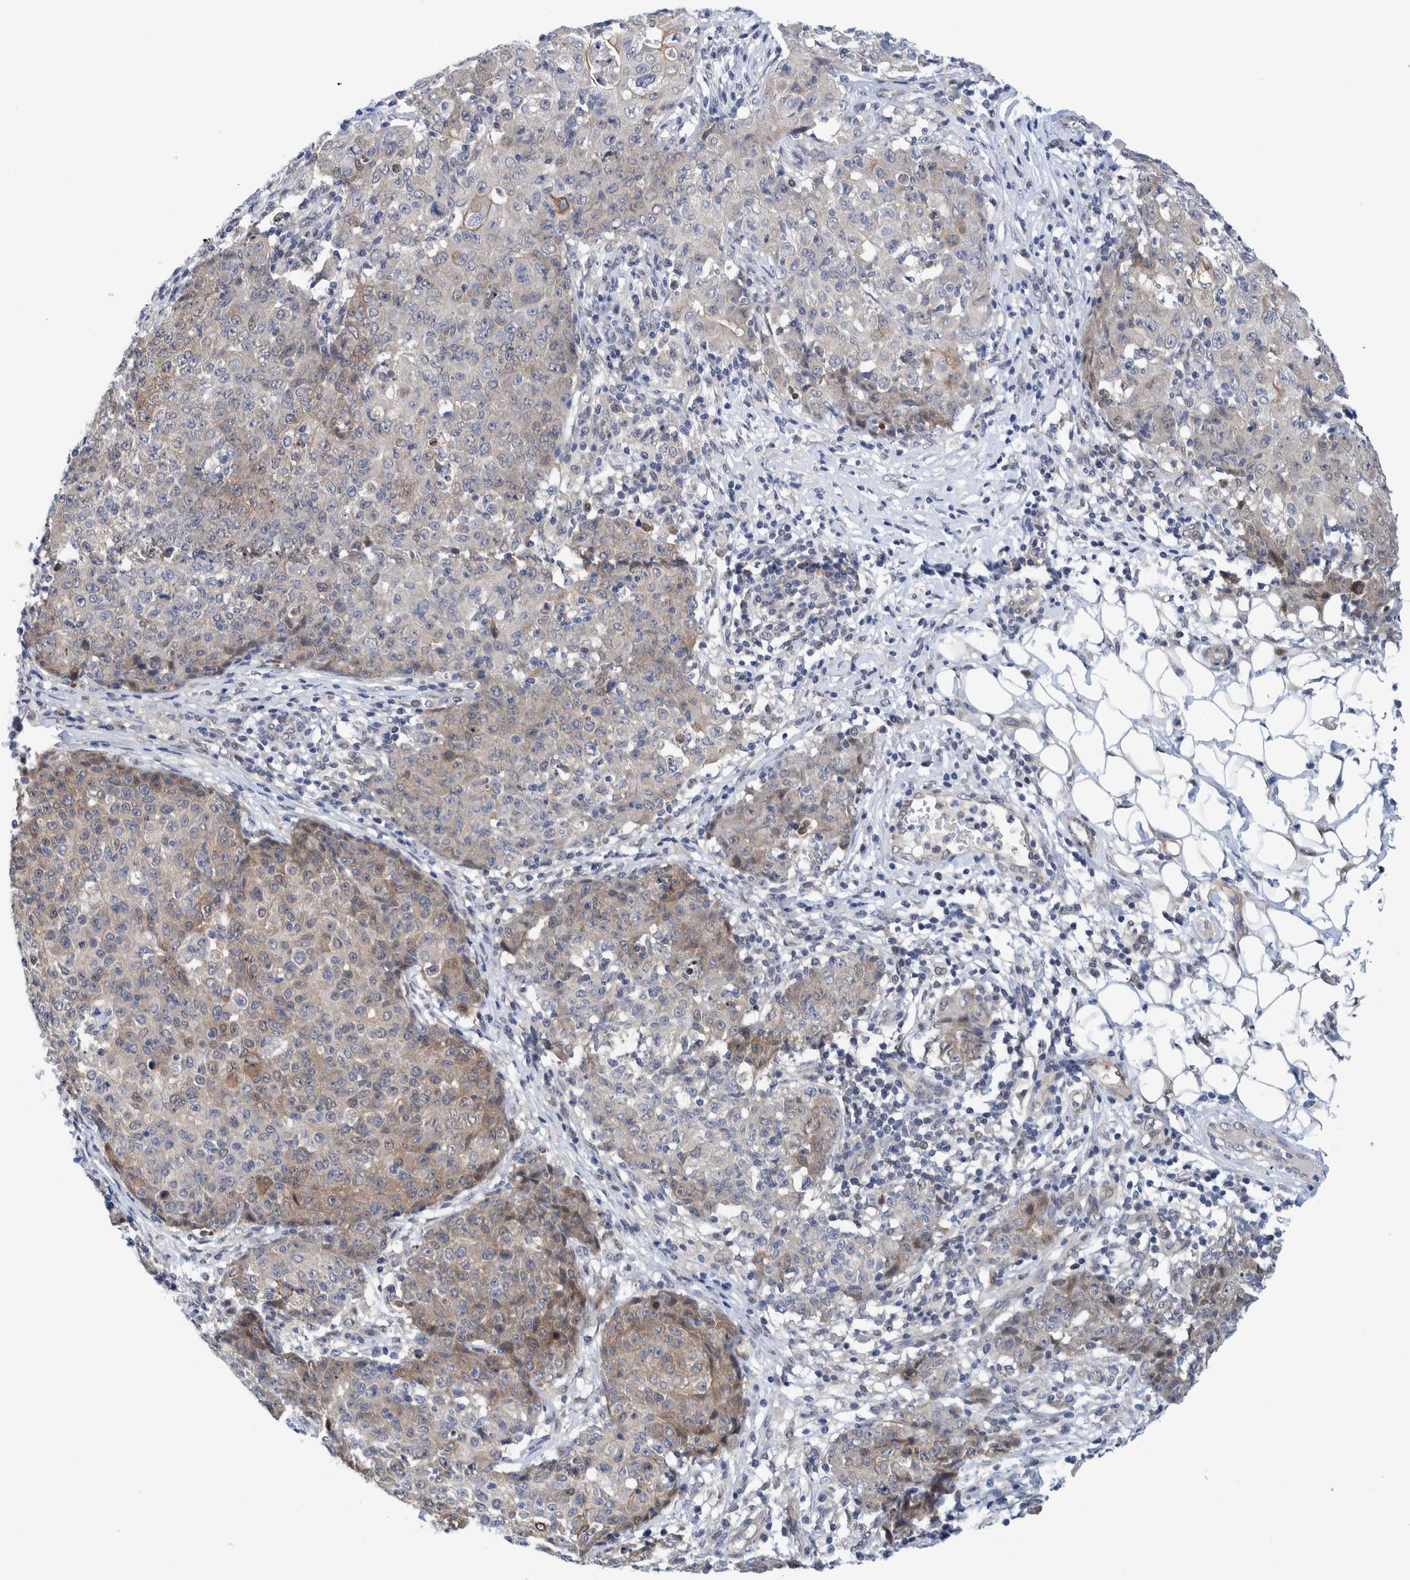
{"staining": {"intensity": "weak", "quantity": "25%-75%", "location": "cytoplasmic/membranous"}, "tissue": "ovarian cancer", "cell_type": "Tumor cells", "image_type": "cancer", "snomed": [{"axis": "morphology", "description": "Carcinoma, endometroid"}, {"axis": "topography", "description": "Ovary"}], "caption": "Approximately 25%-75% of tumor cells in endometroid carcinoma (ovarian) reveal weak cytoplasmic/membranous protein expression as visualized by brown immunohistochemical staining.", "gene": "PFAS", "patient": {"sex": "female", "age": 42}}